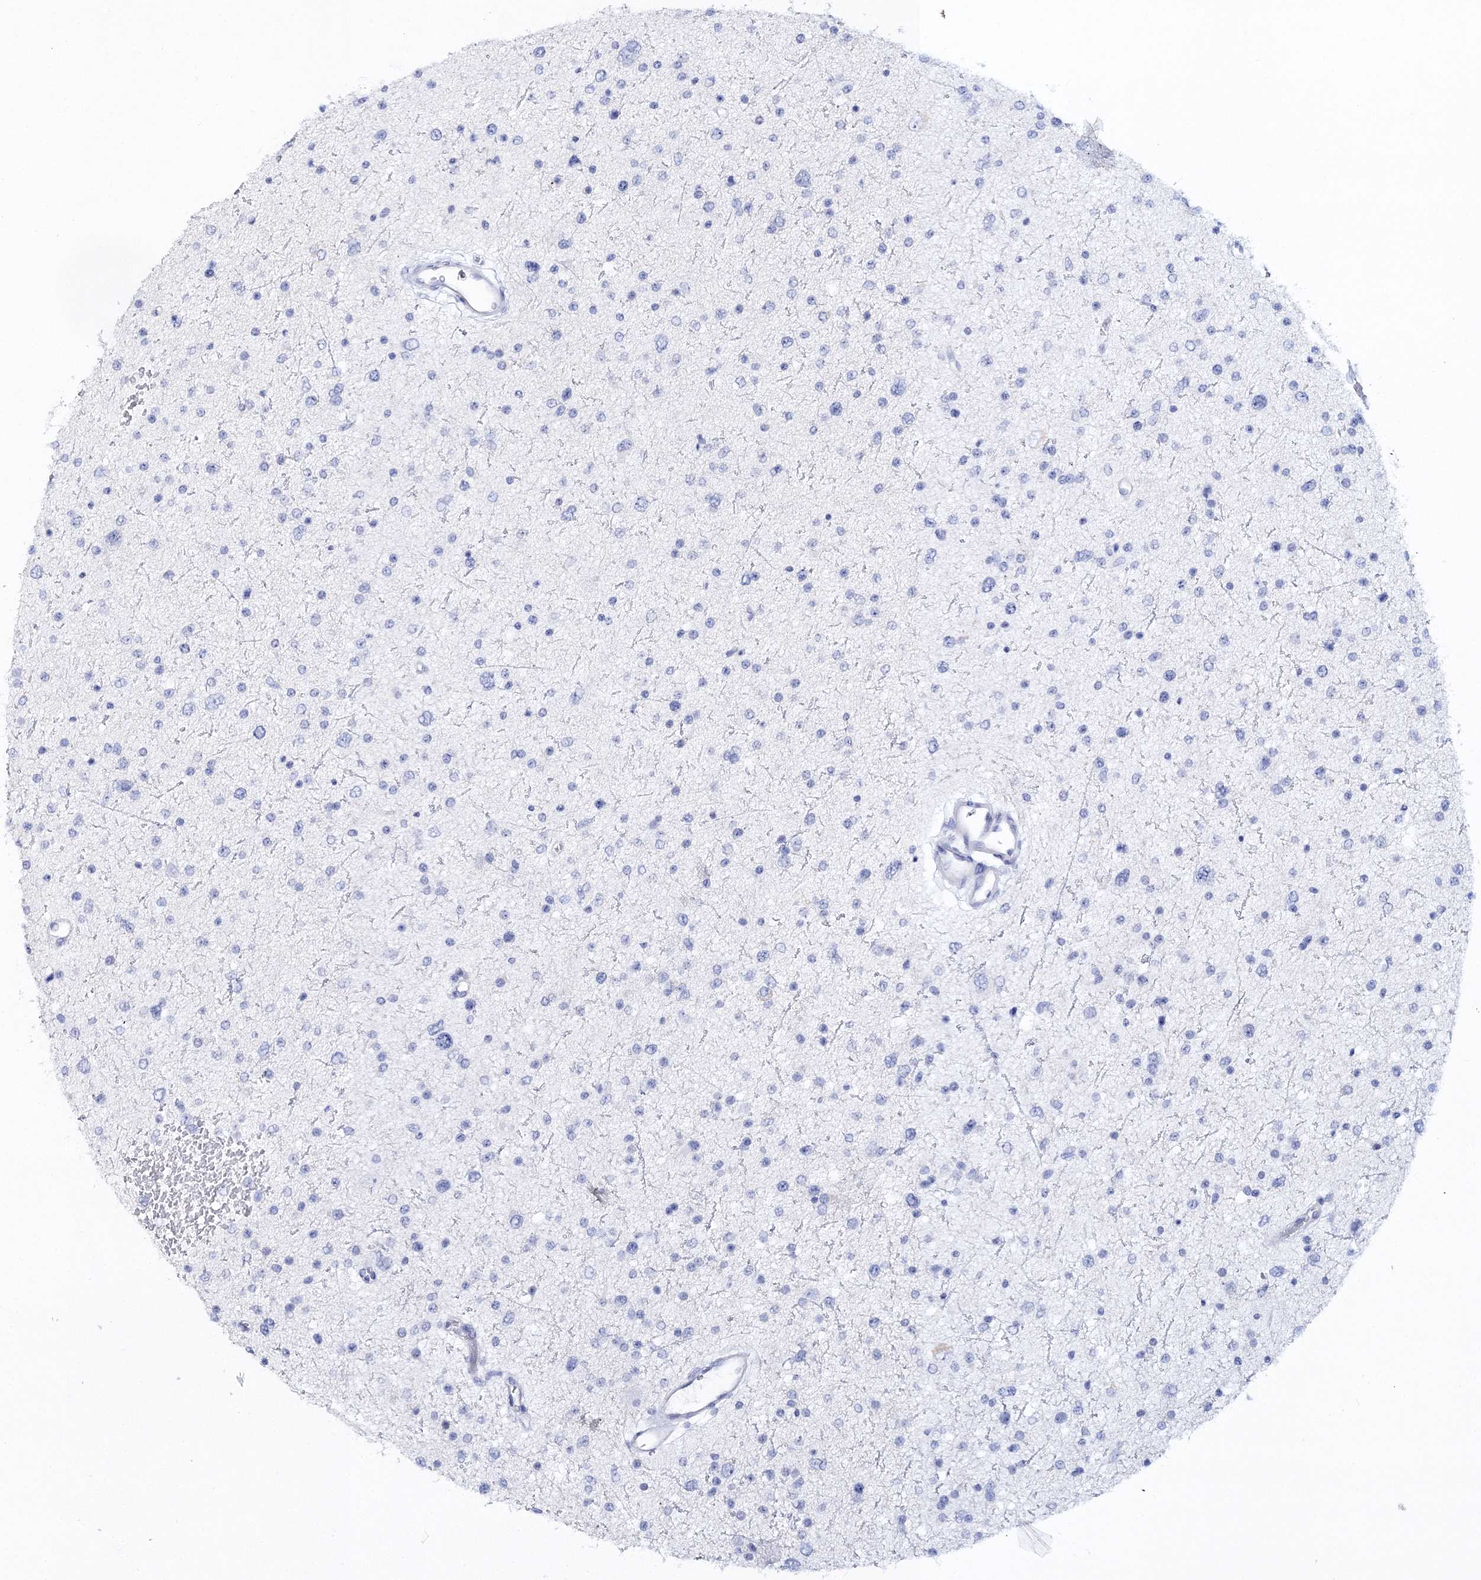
{"staining": {"intensity": "negative", "quantity": "none", "location": "none"}, "tissue": "glioma", "cell_type": "Tumor cells", "image_type": "cancer", "snomed": [{"axis": "morphology", "description": "Glioma, malignant, Low grade"}, {"axis": "topography", "description": "Brain"}], "caption": "This is an immunohistochemistry (IHC) histopathology image of human low-grade glioma (malignant). There is no positivity in tumor cells.", "gene": "MYOZ2", "patient": {"sex": "female", "age": 37}}